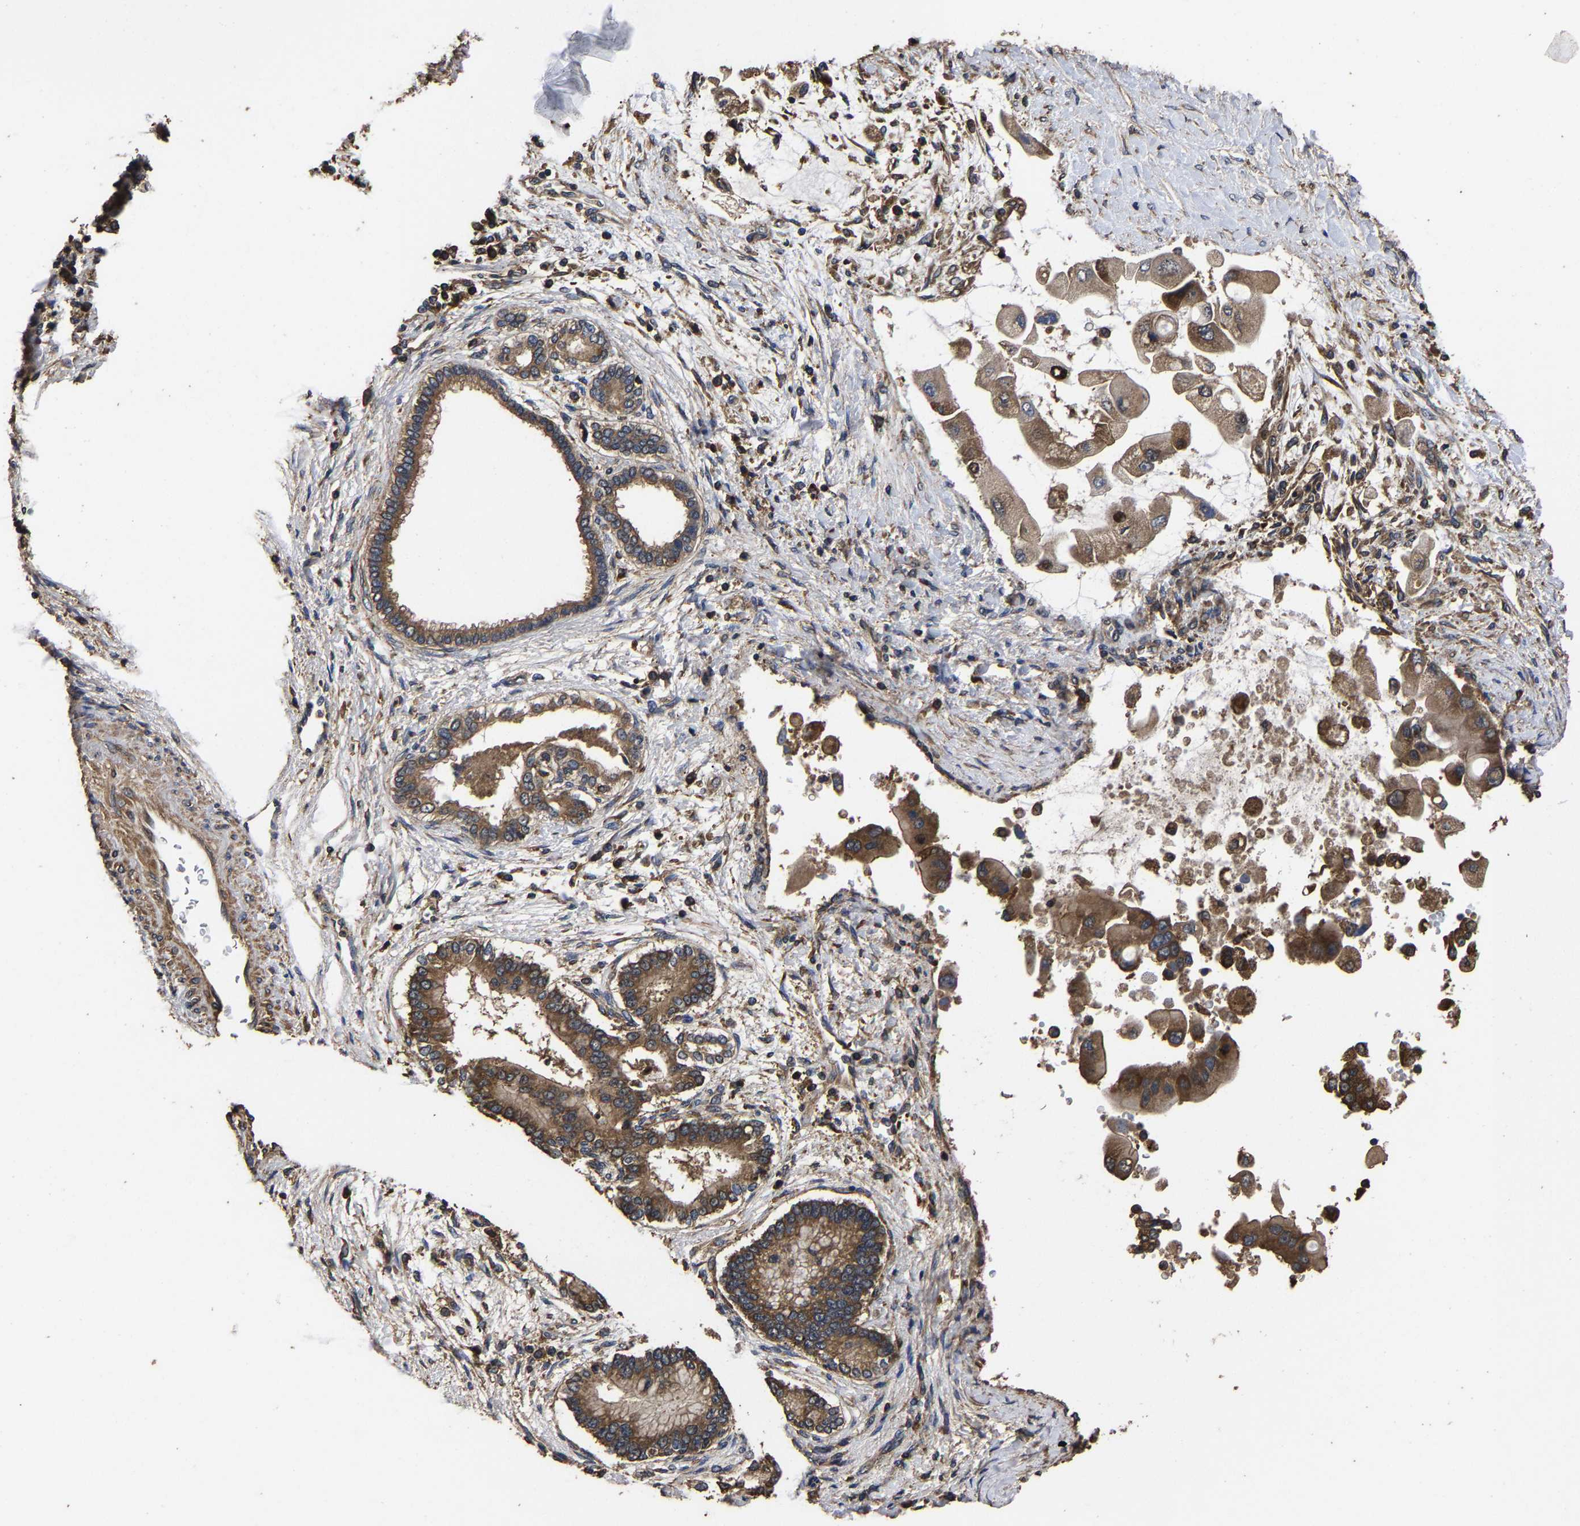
{"staining": {"intensity": "moderate", "quantity": ">75%", "location": "cytoplasmic/membranous"}, "tissue": "liver cancer", "cell_type": "Tumor cells", "image_type": "cancer", "snomed": [{"axis": "morphology", "description": "Cholangiocarcinoma"}, {"axis": "topography", "description": "Liver"}], "caption": "Human liver cancer (cholangiocarcinoma) stained for a protein (brown) shows moderate cytoplasmic/membranous positive positivity in about >75% of tumor cells.", "gene": "ITCH", "patient": {"sex": "male", "age": 50}}